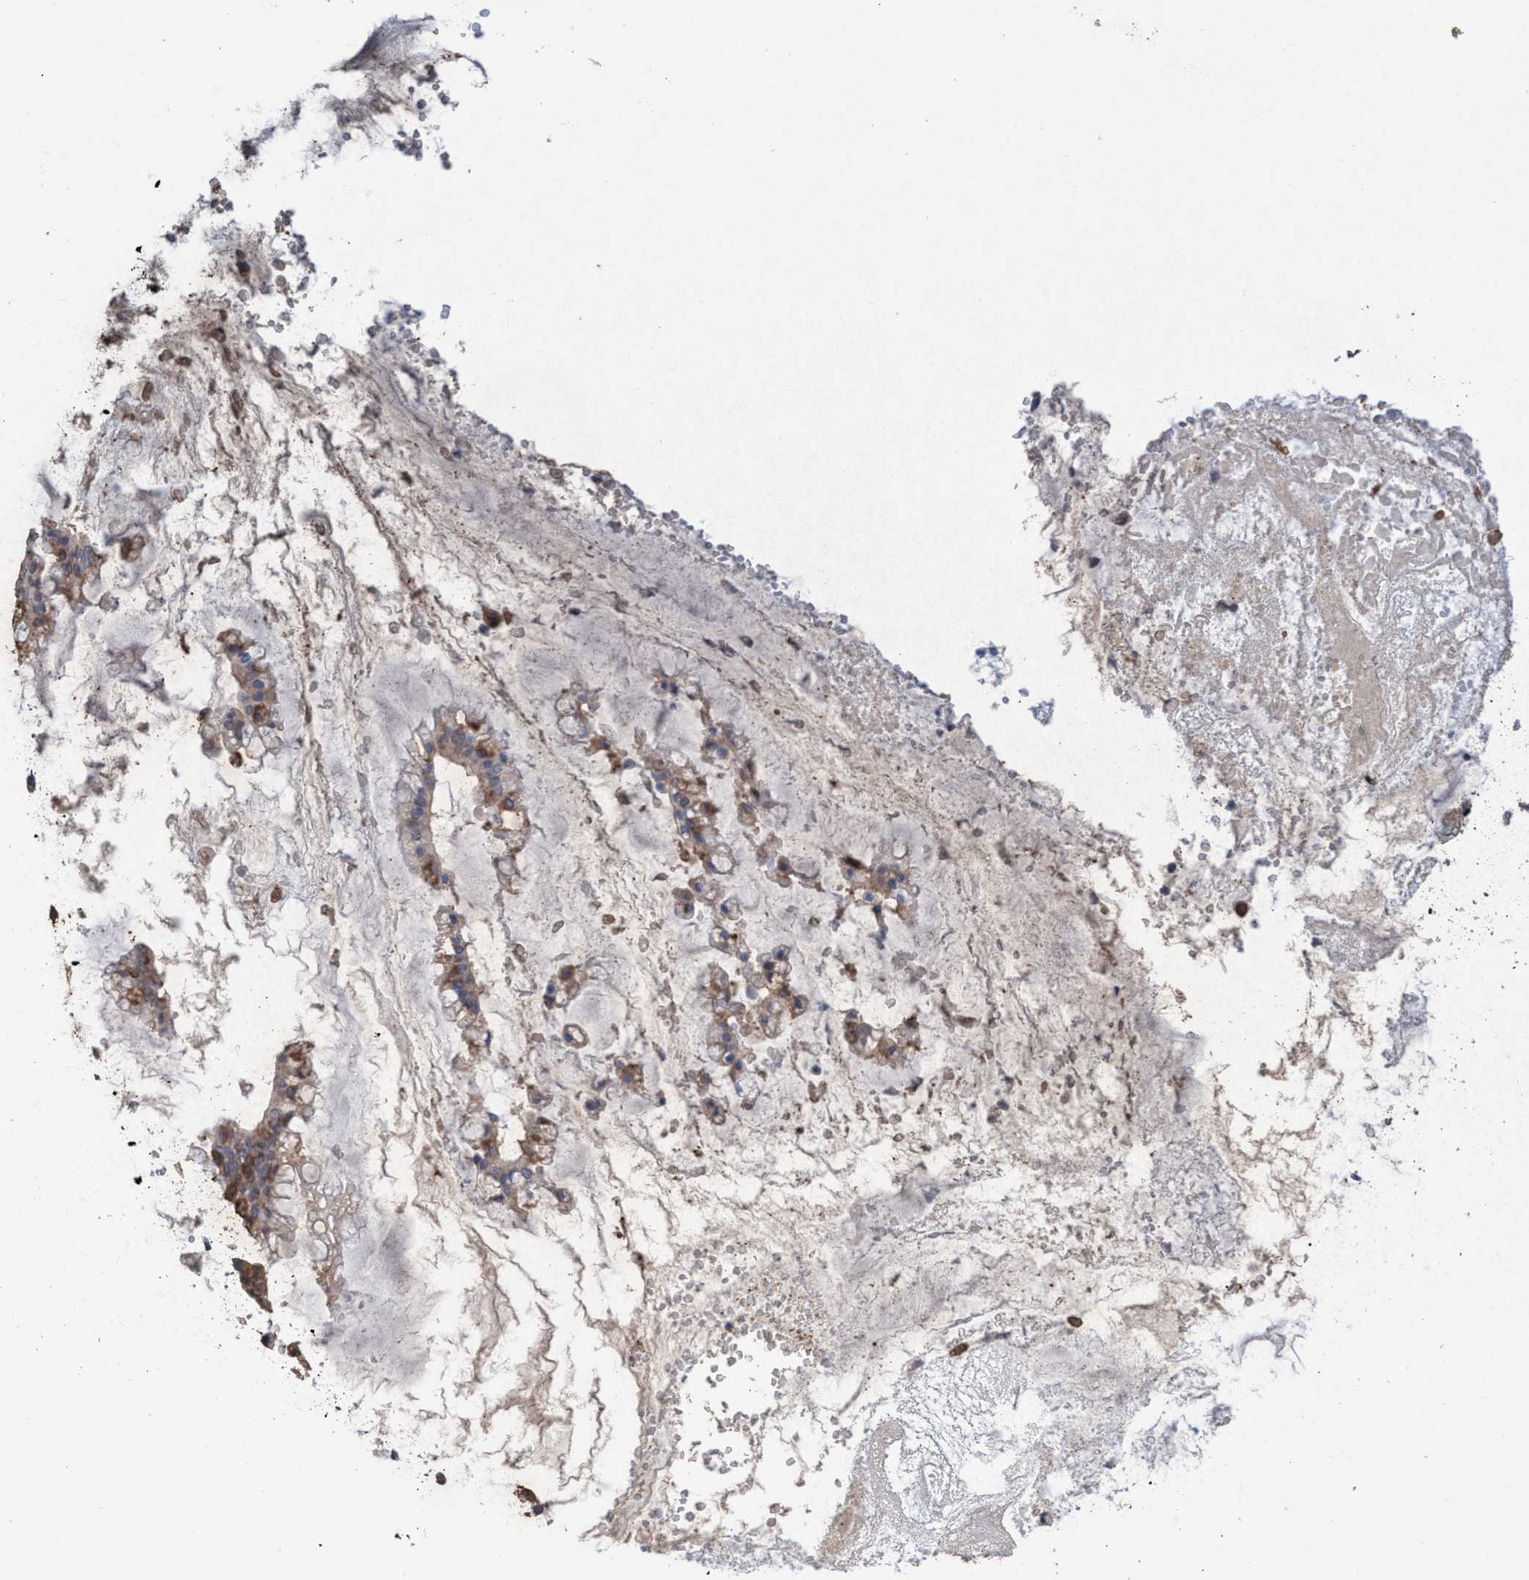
{"staining": {"intensity": "weak", "quantity": "<25%", "location": "cytoplasmic/membranous"}, "tissue": "ovarian cancer", "cell_type": "Tumor cells", "image_type": "cancer", "snomed": [{"axis": "morphology", "description": "Cystadenocarcinoma, mucinous, NOS"}, {"axis": "topography", "description": "Ovary"}], "caption": "Immunohistochemistry (IHC) micrograph of ovarian cancer (mucinous cystadenocarcinoma) stained for a protein (brown), which shows no positivity in tumor cells. The staining is performed using DAB brown chromogen with nuclei counter-stained in using hematoxylin.", "gene": "GLOD4", "patient": {"sex": "female", "age": 73}}